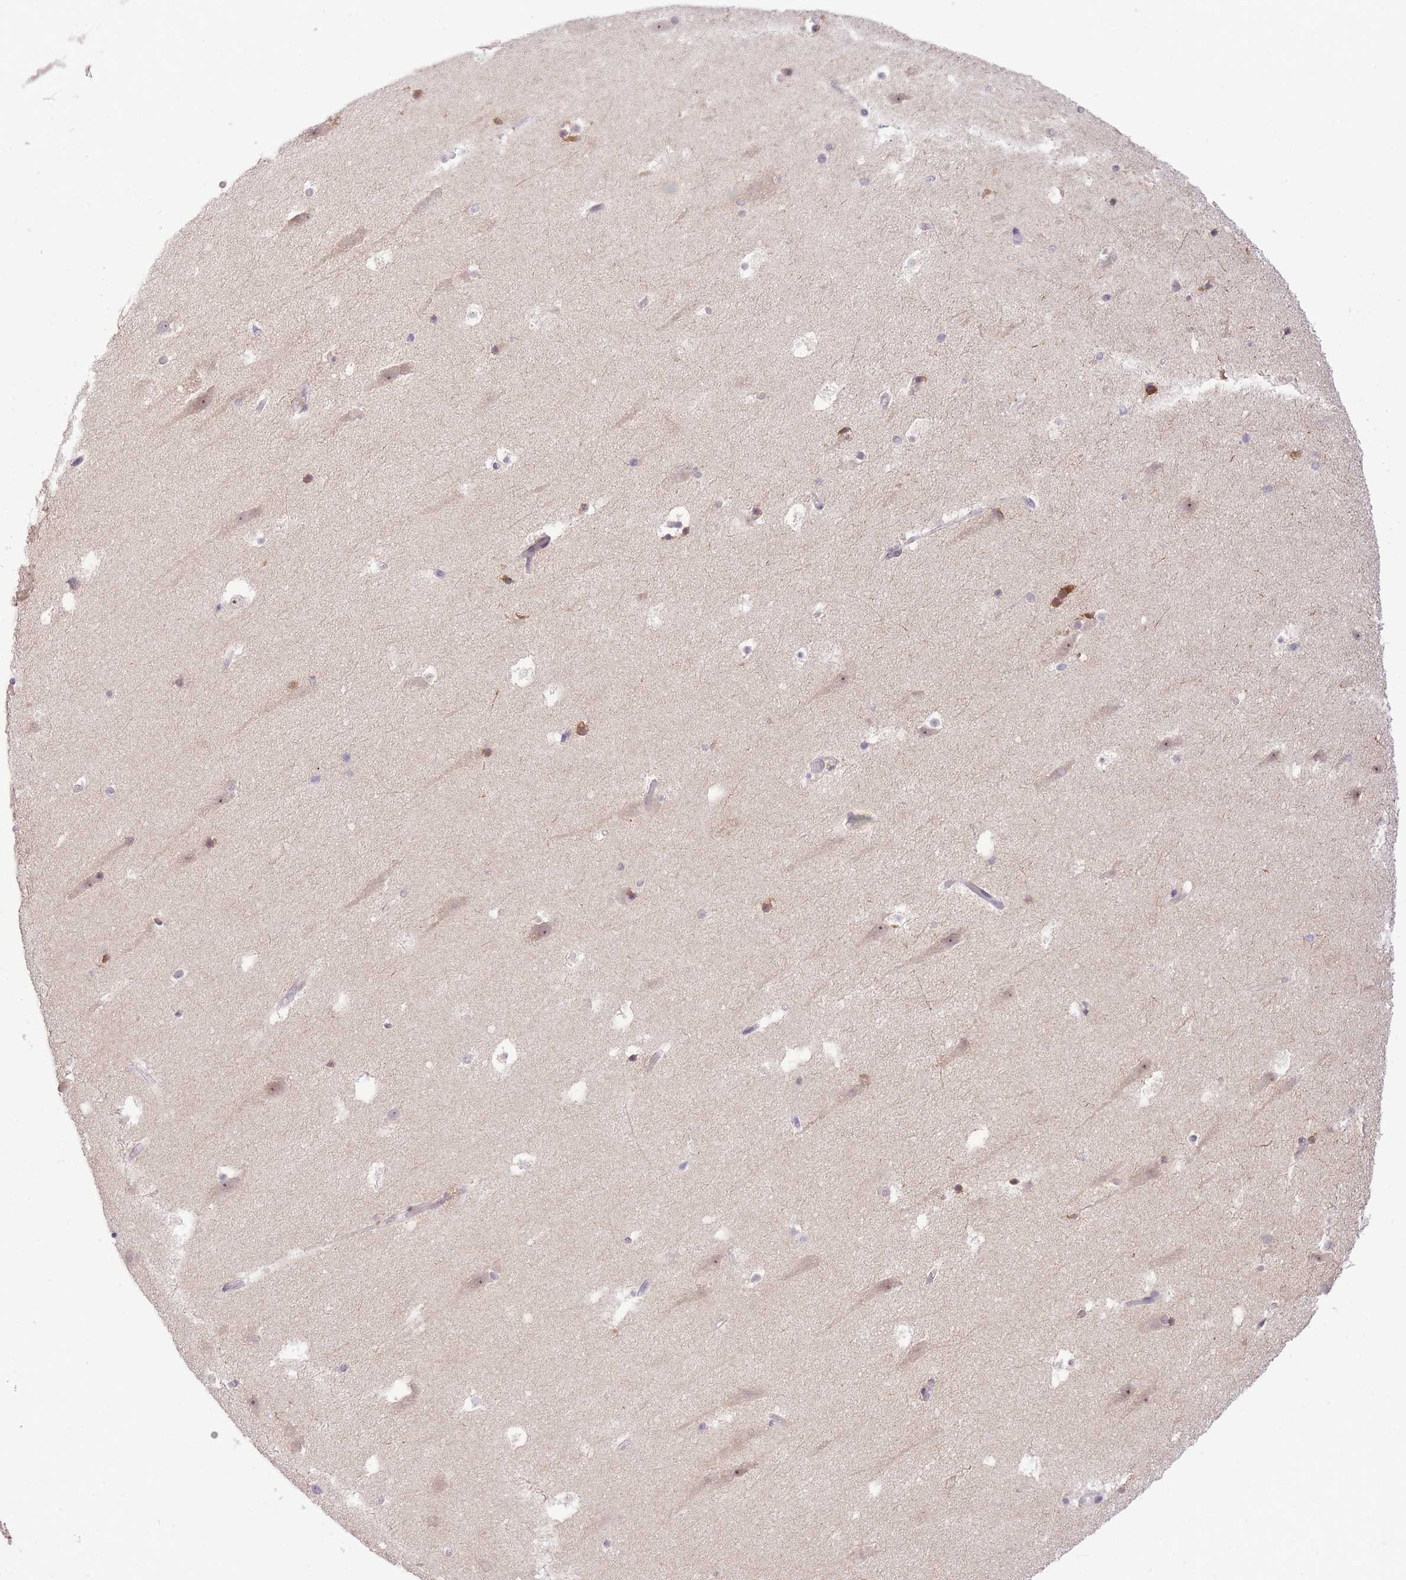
{"staining": {"intensity": "negative", "quantity": "none", "location": "none"}, "tissue": "hippocampus", "cell_type": "Glial cells", "image_type": "normal", "snomed": [{"axis": "morphology", "description": "Normal tissue, NOS"}, {"axis": "topography", "description": "Hippocampus"}], "caption": "This is an immunohistochemistry (IHC) micrograph of unremarkable hippocampus. There is no staining in glial cells.", "gene": "STK39", "patient": {"sex": "female", "age": 52}}